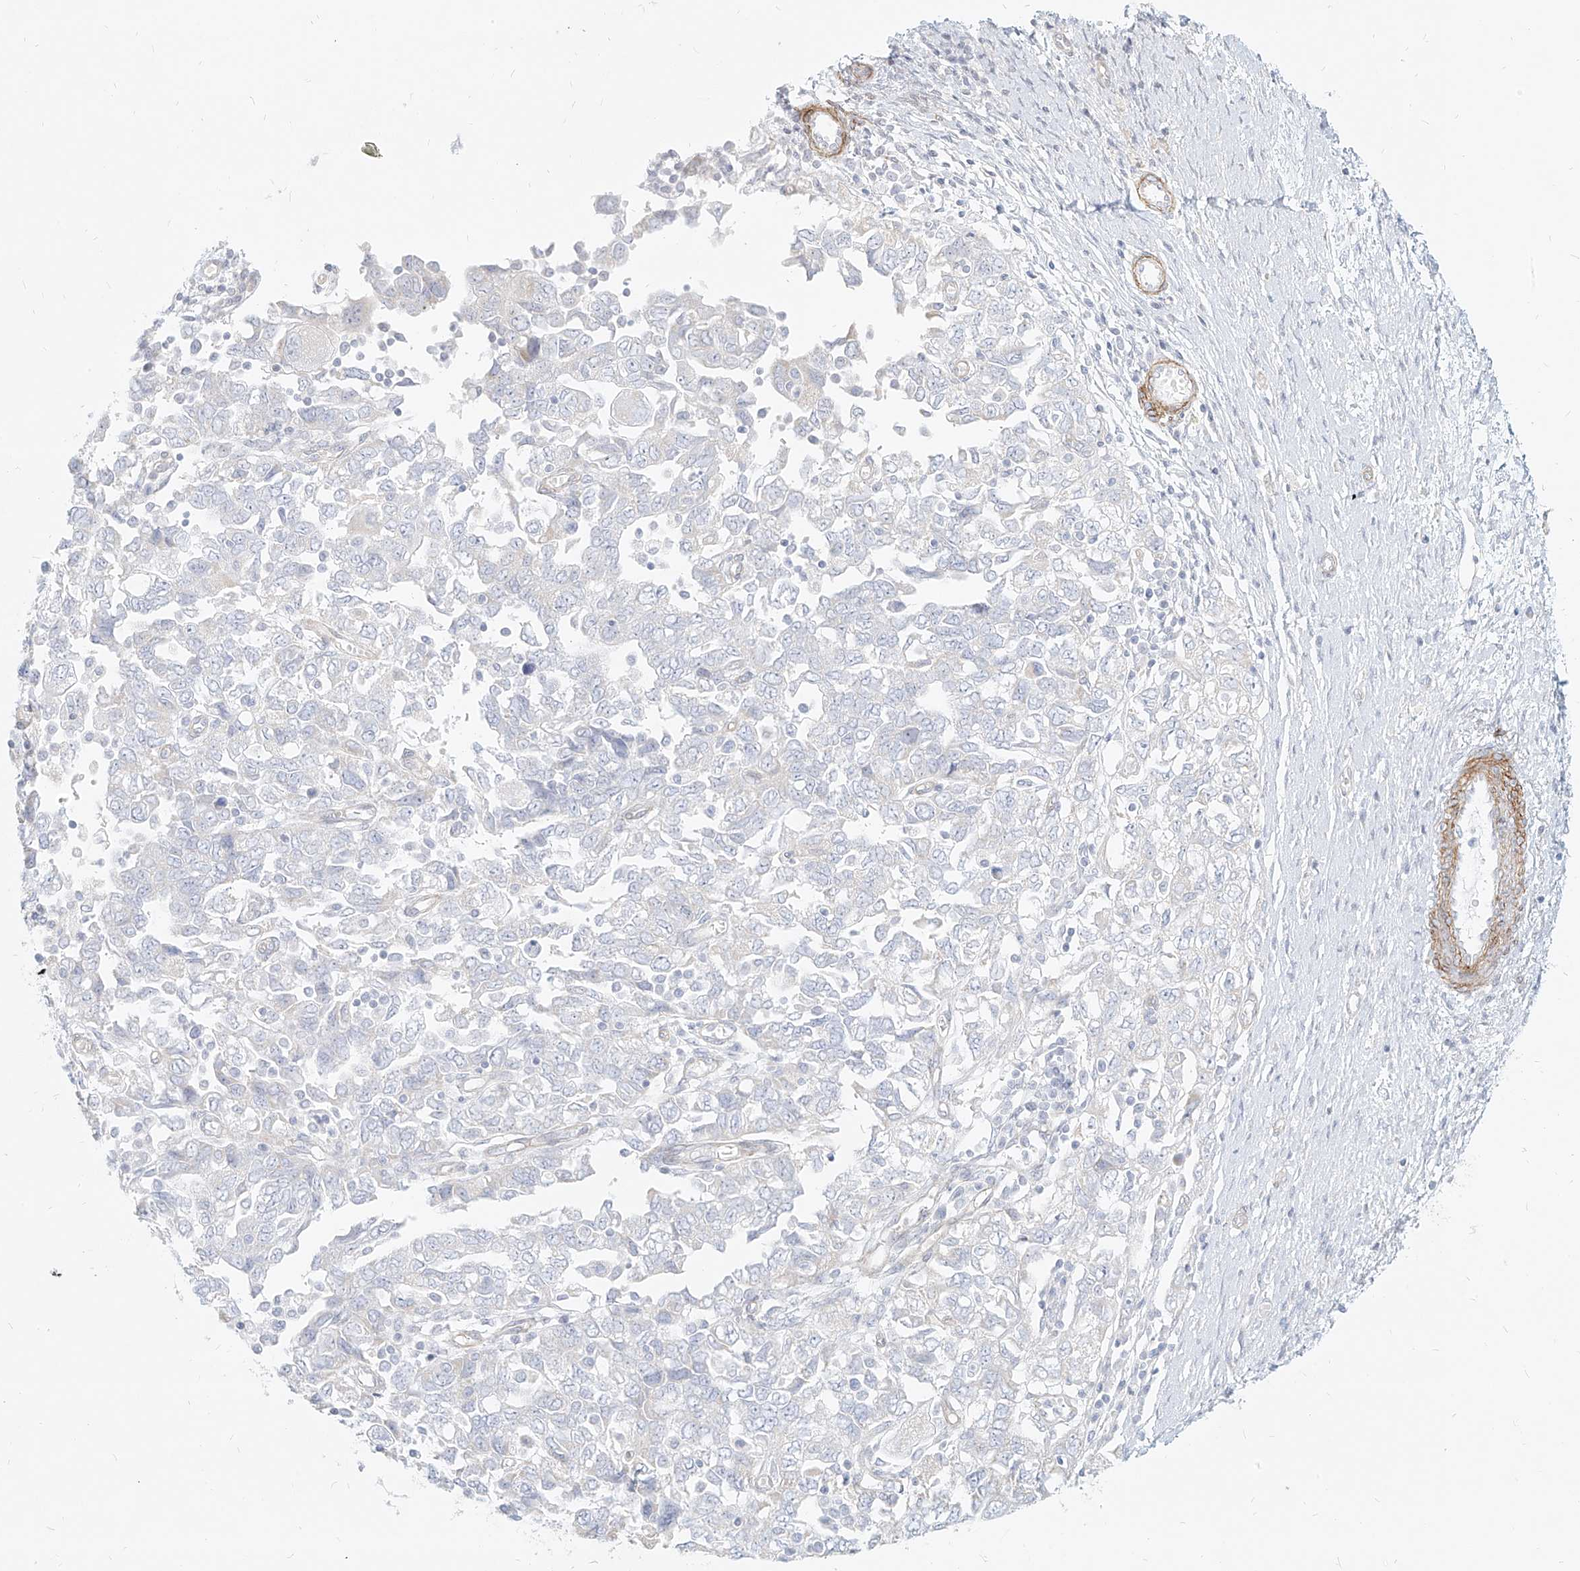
{"staining": {"intensity": "negative", "quantity": "none", "location": "none"}, "tissue": "ovarian cancer", "cell_type": "Tumor cells", "image_type": "cancer", "snomed": [{"axis": "morphology", "description": "Carcinoma, NOS"}, {"axis": "morphology", "description": "Cystadenocarcinoma, serous, NOS"}, {"axis": "topography", "description": "Ovary"}], "caption": "IHC of carcinoma (ovarian) reveals no expression in tumor cells.", "gene": "ITPKB", "patient": {"sex": "female", "age": 69}}